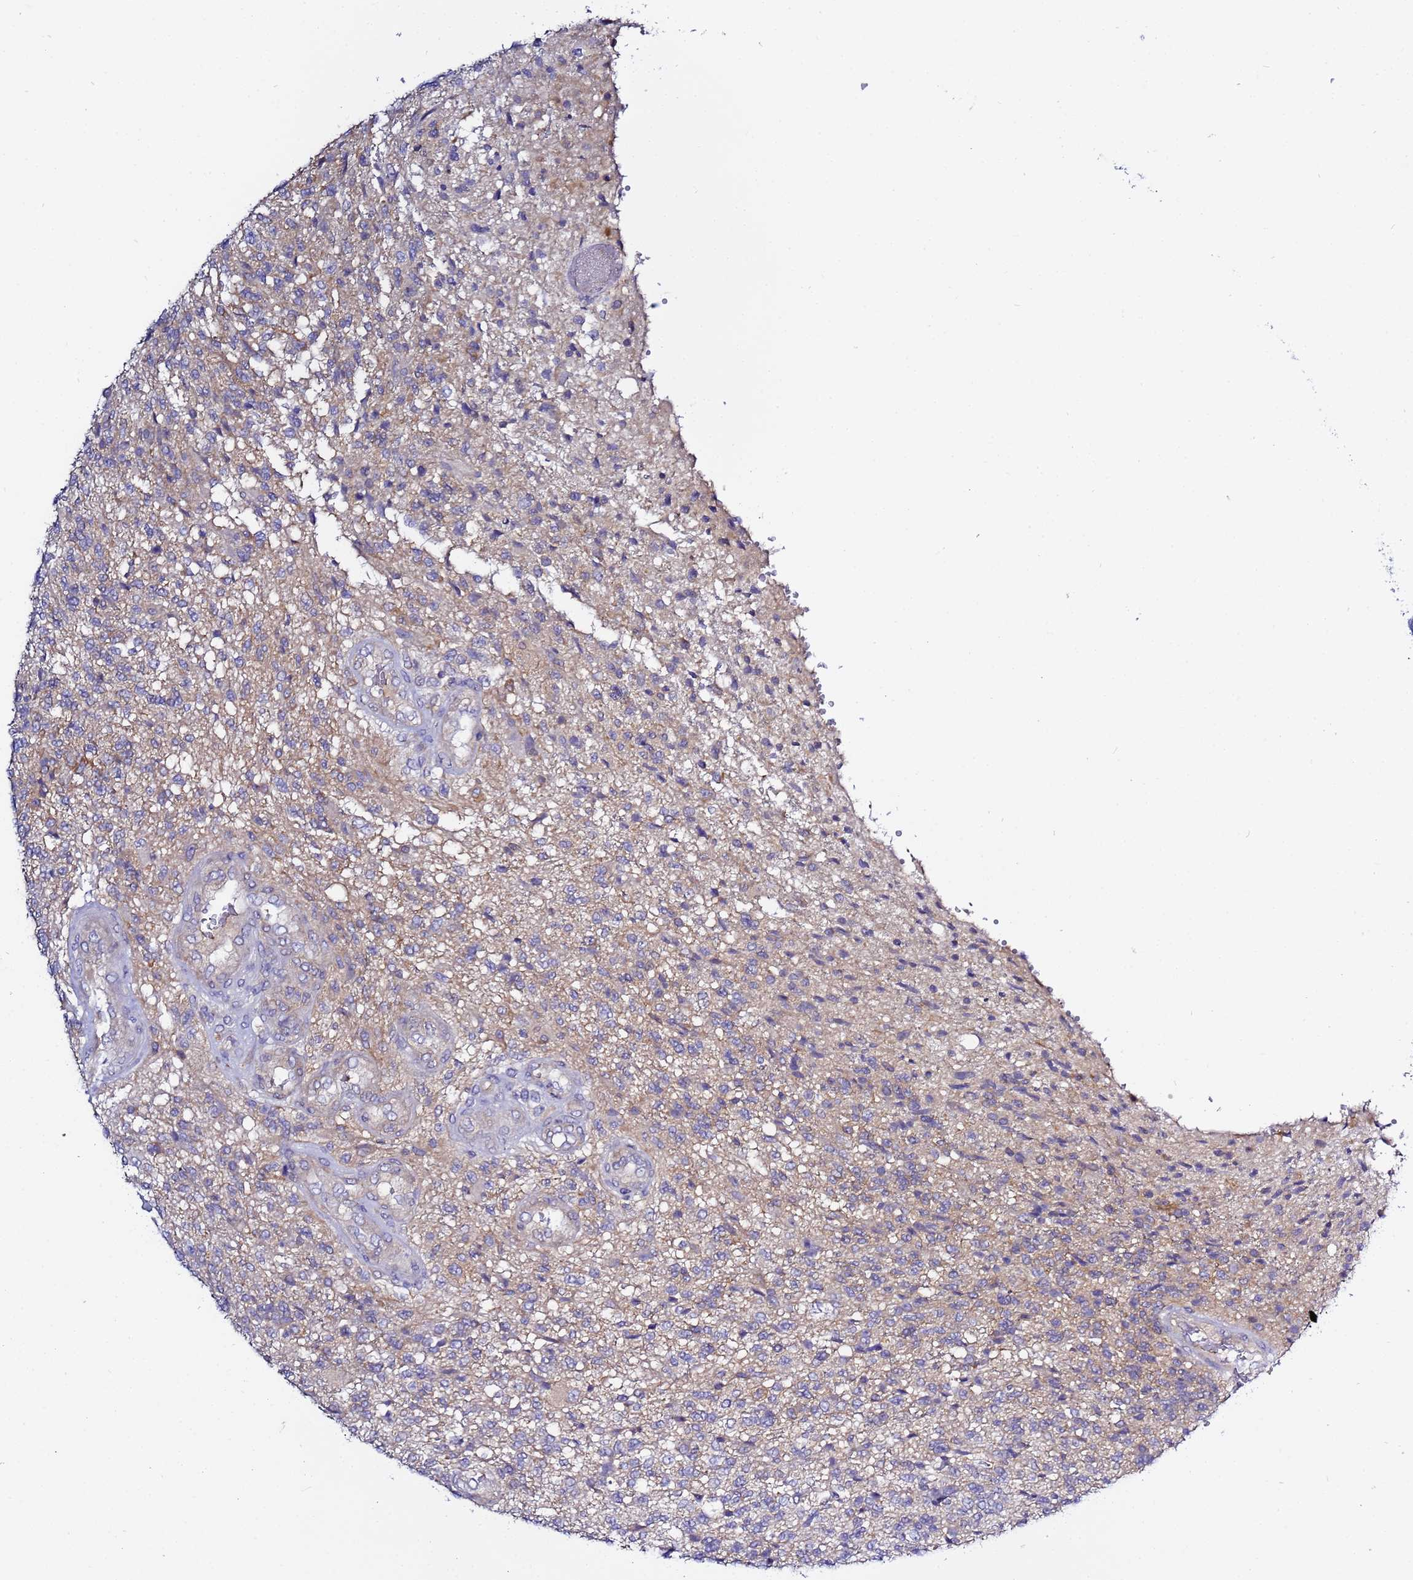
{"staining": {"intensity": "weak", "quantity": "<25%", "location": "cytoplasmic/membranous"}, "tissue": "glioma", "cell_type": "Tumor cells", "image_type": "cancer", "snomed": [{"axis": "morphology", "description": "Glioma, malignant, High grade"}, {"axis": "topography", "description": "Brain"}], "caption": "The immunohistochemistry histopathology image has no significant staining in tumor cells of glioma tissue.", "gene": "LENG1", "patient": {"sex": "male", "age": 56}}